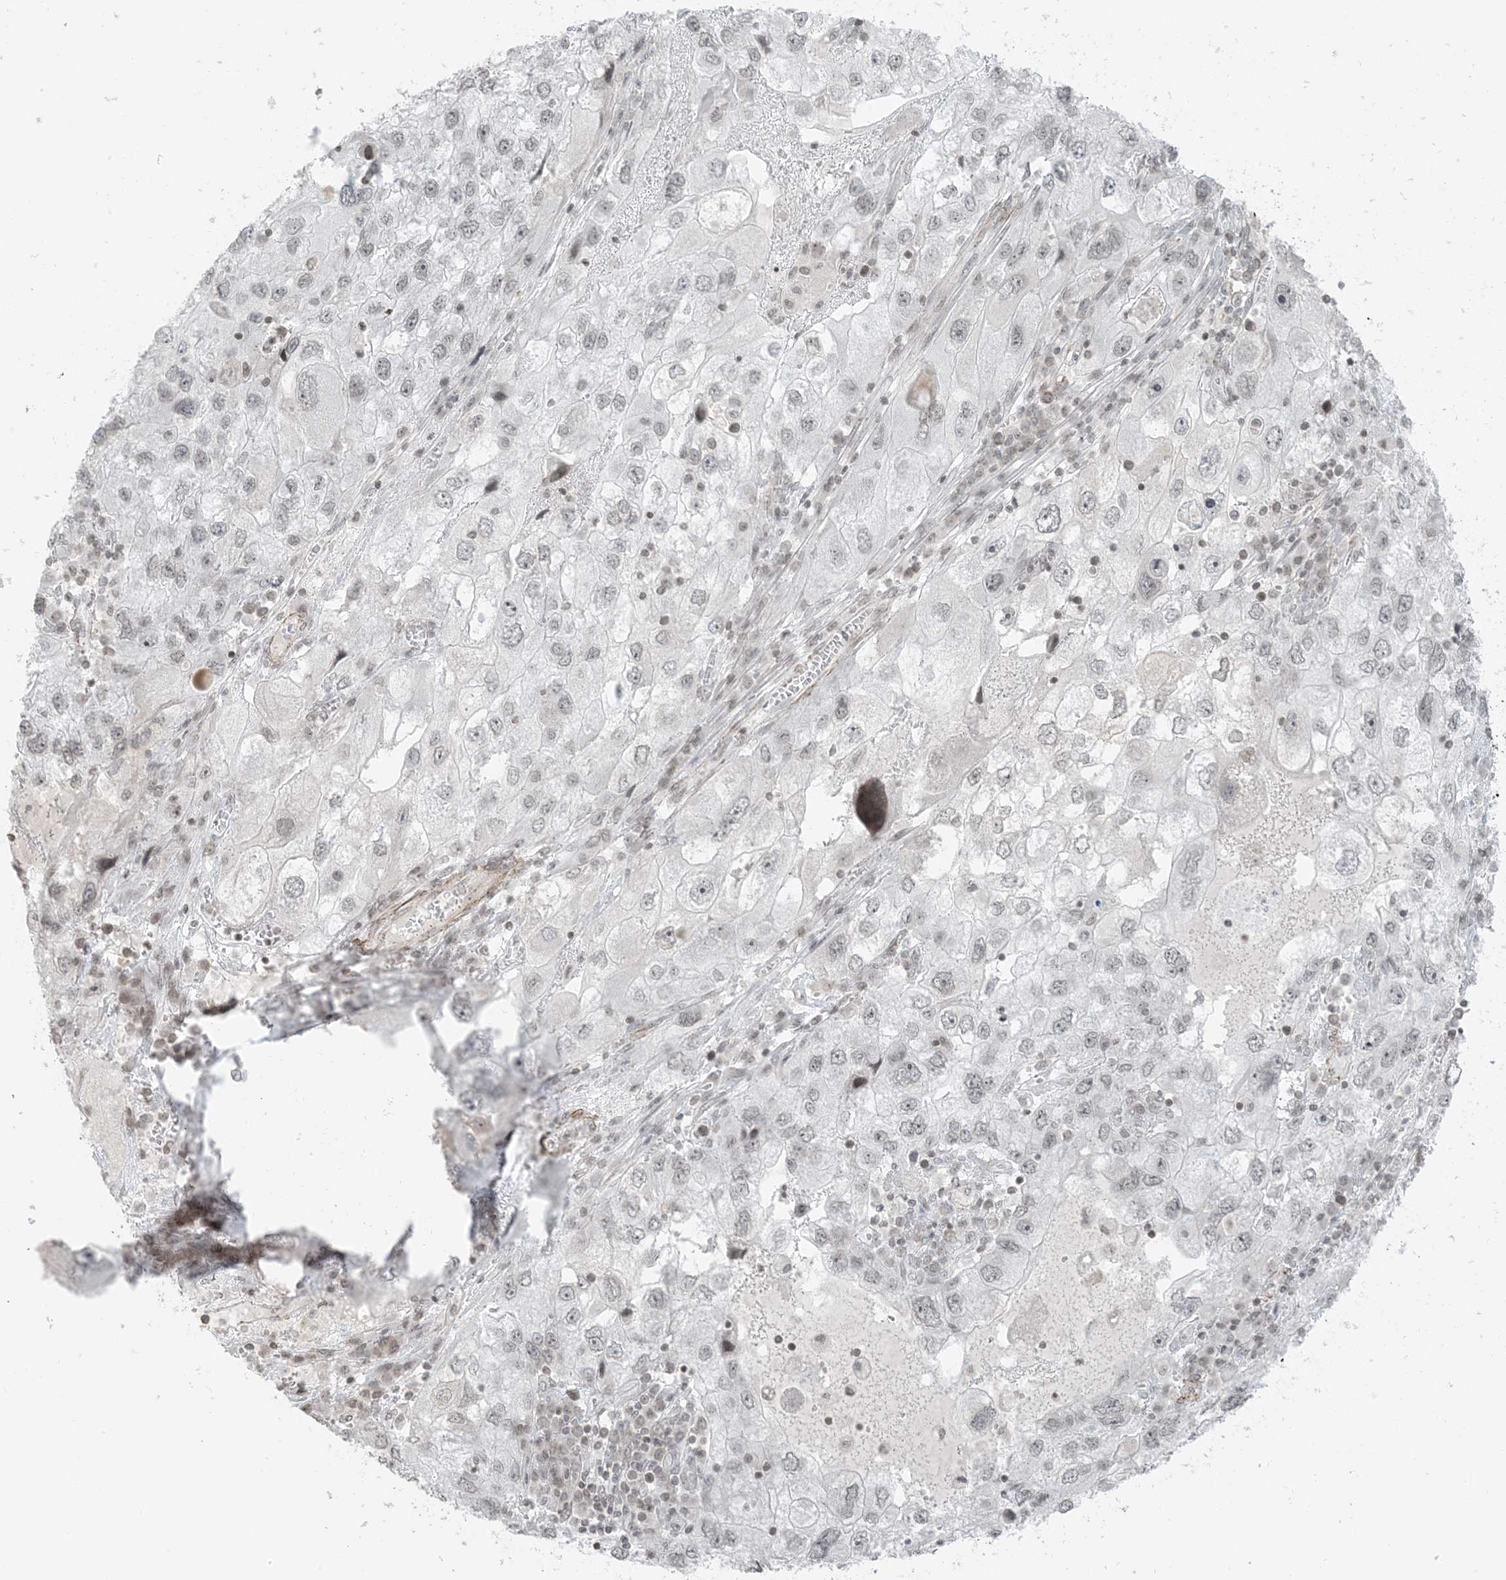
{"staining": {"intensity": "negative", "quantity": "none", "location": "none"}, "tissue": "endometrial cancer", "cell_type": "Tumor cells", "image_type": "cancer", "snomed": [{"axis": "morphology", "description": "Adenocarcinoma, NOS"}, {"axis": "topography", "description": "Endometrium"}], "caption": "This is an IHC photomicrograph of human endometrial cancer. There is no staining in tumor cells.", "gene": "METAP1D", "patient": {"sex": "female", "age": 49}}